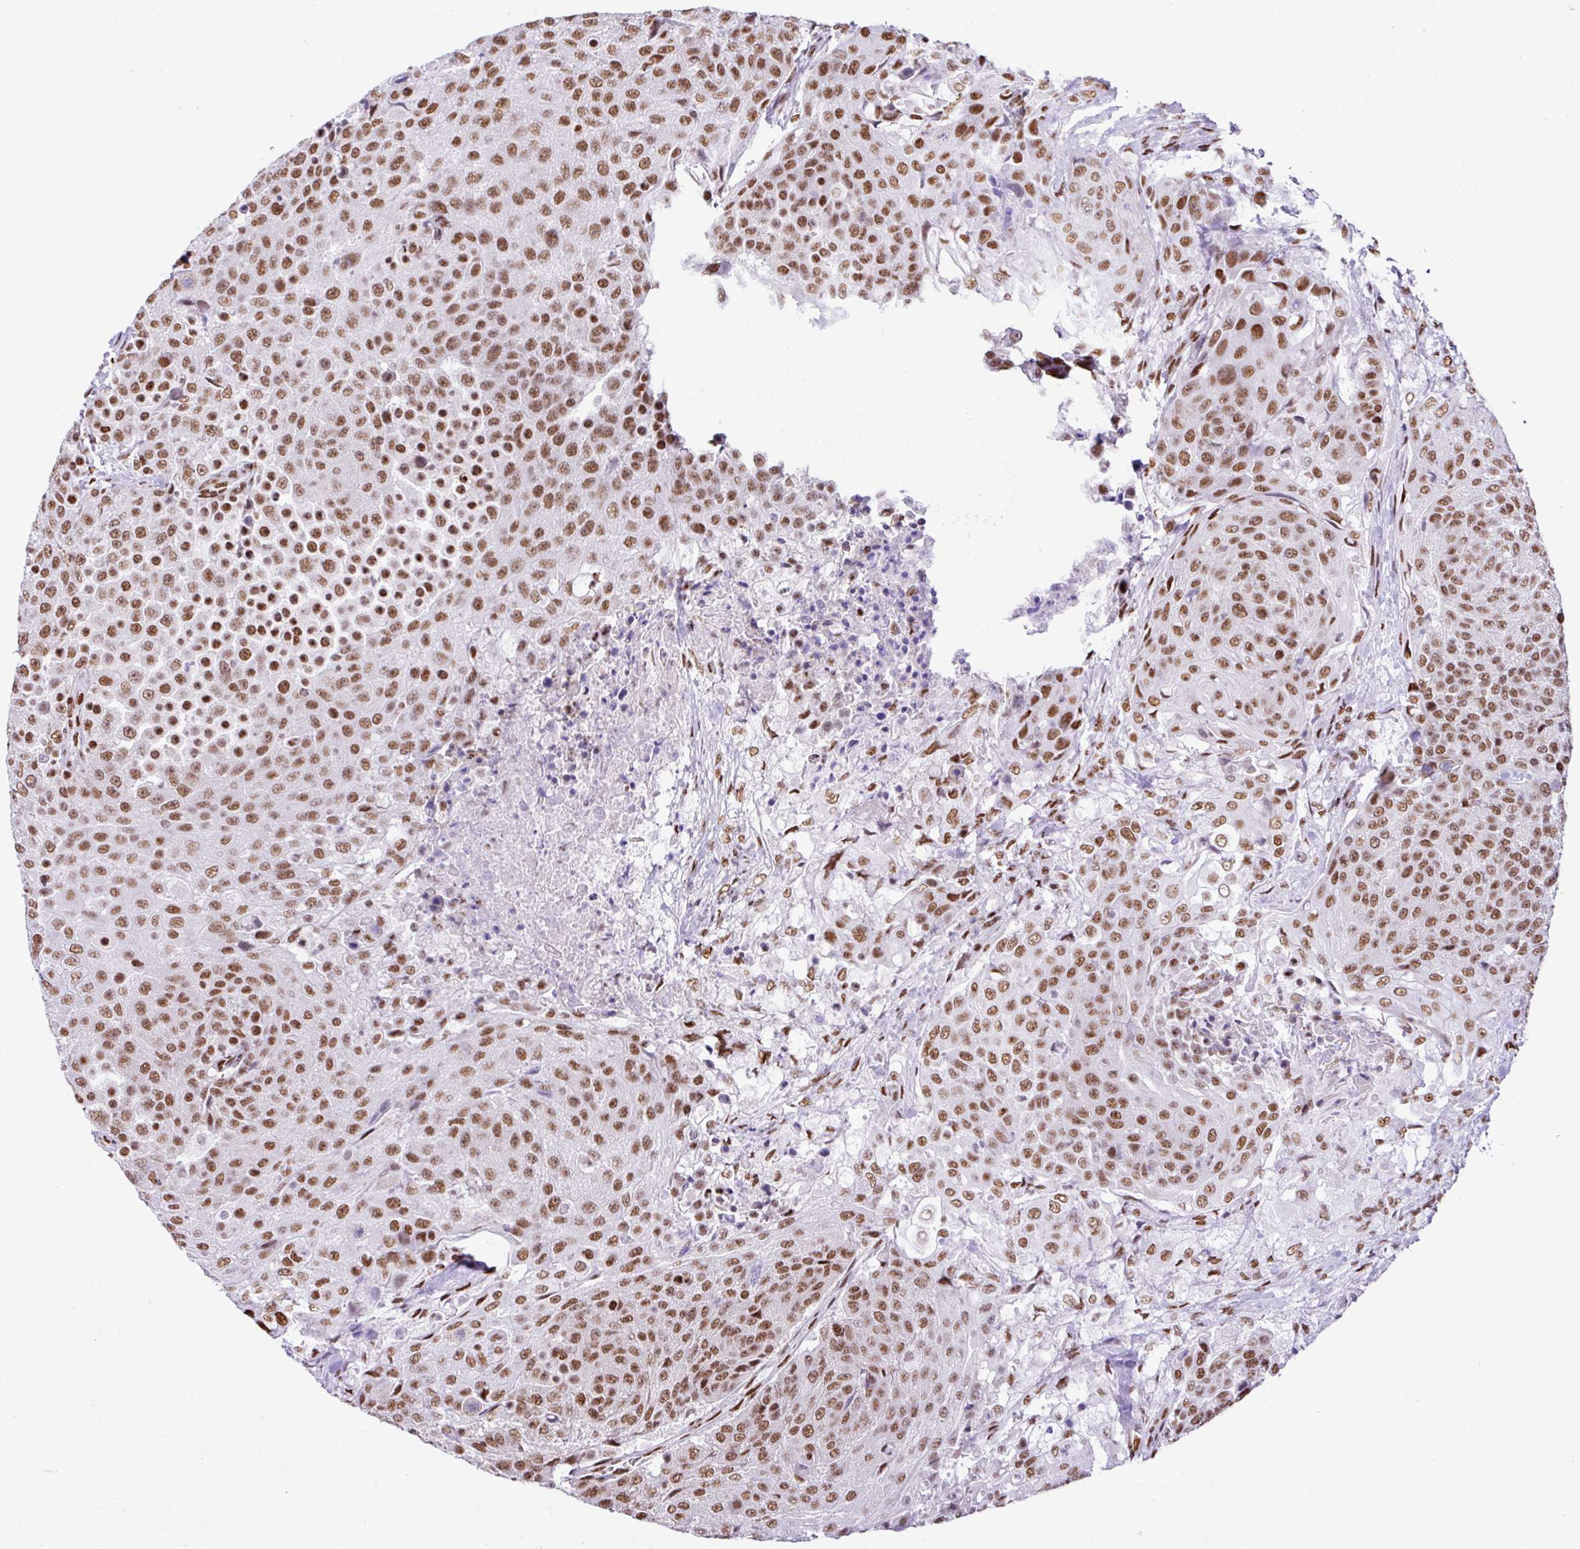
{"staining": {"intensity": "moderate", "quantity": ">75%", "location": "nuclear"}, "tissue": "urothelial cancer", "cell_type": "Tumor cells", "image_type": "cancer", "snomed": [{"axis": "morphology", "description": "Urothelial carcinoma, High grade"}, {"axis": "topography", "description": "Urinary bladder"}], "caption": "This histopathology image demonstrates immunohistochemistry (IHC) staining of human urothelial cancer, with medium moderate nuclear staining in approximately >75% of tumor cells.", "gene": "RARG", "patient": {"sex": "female", "age": 63}}